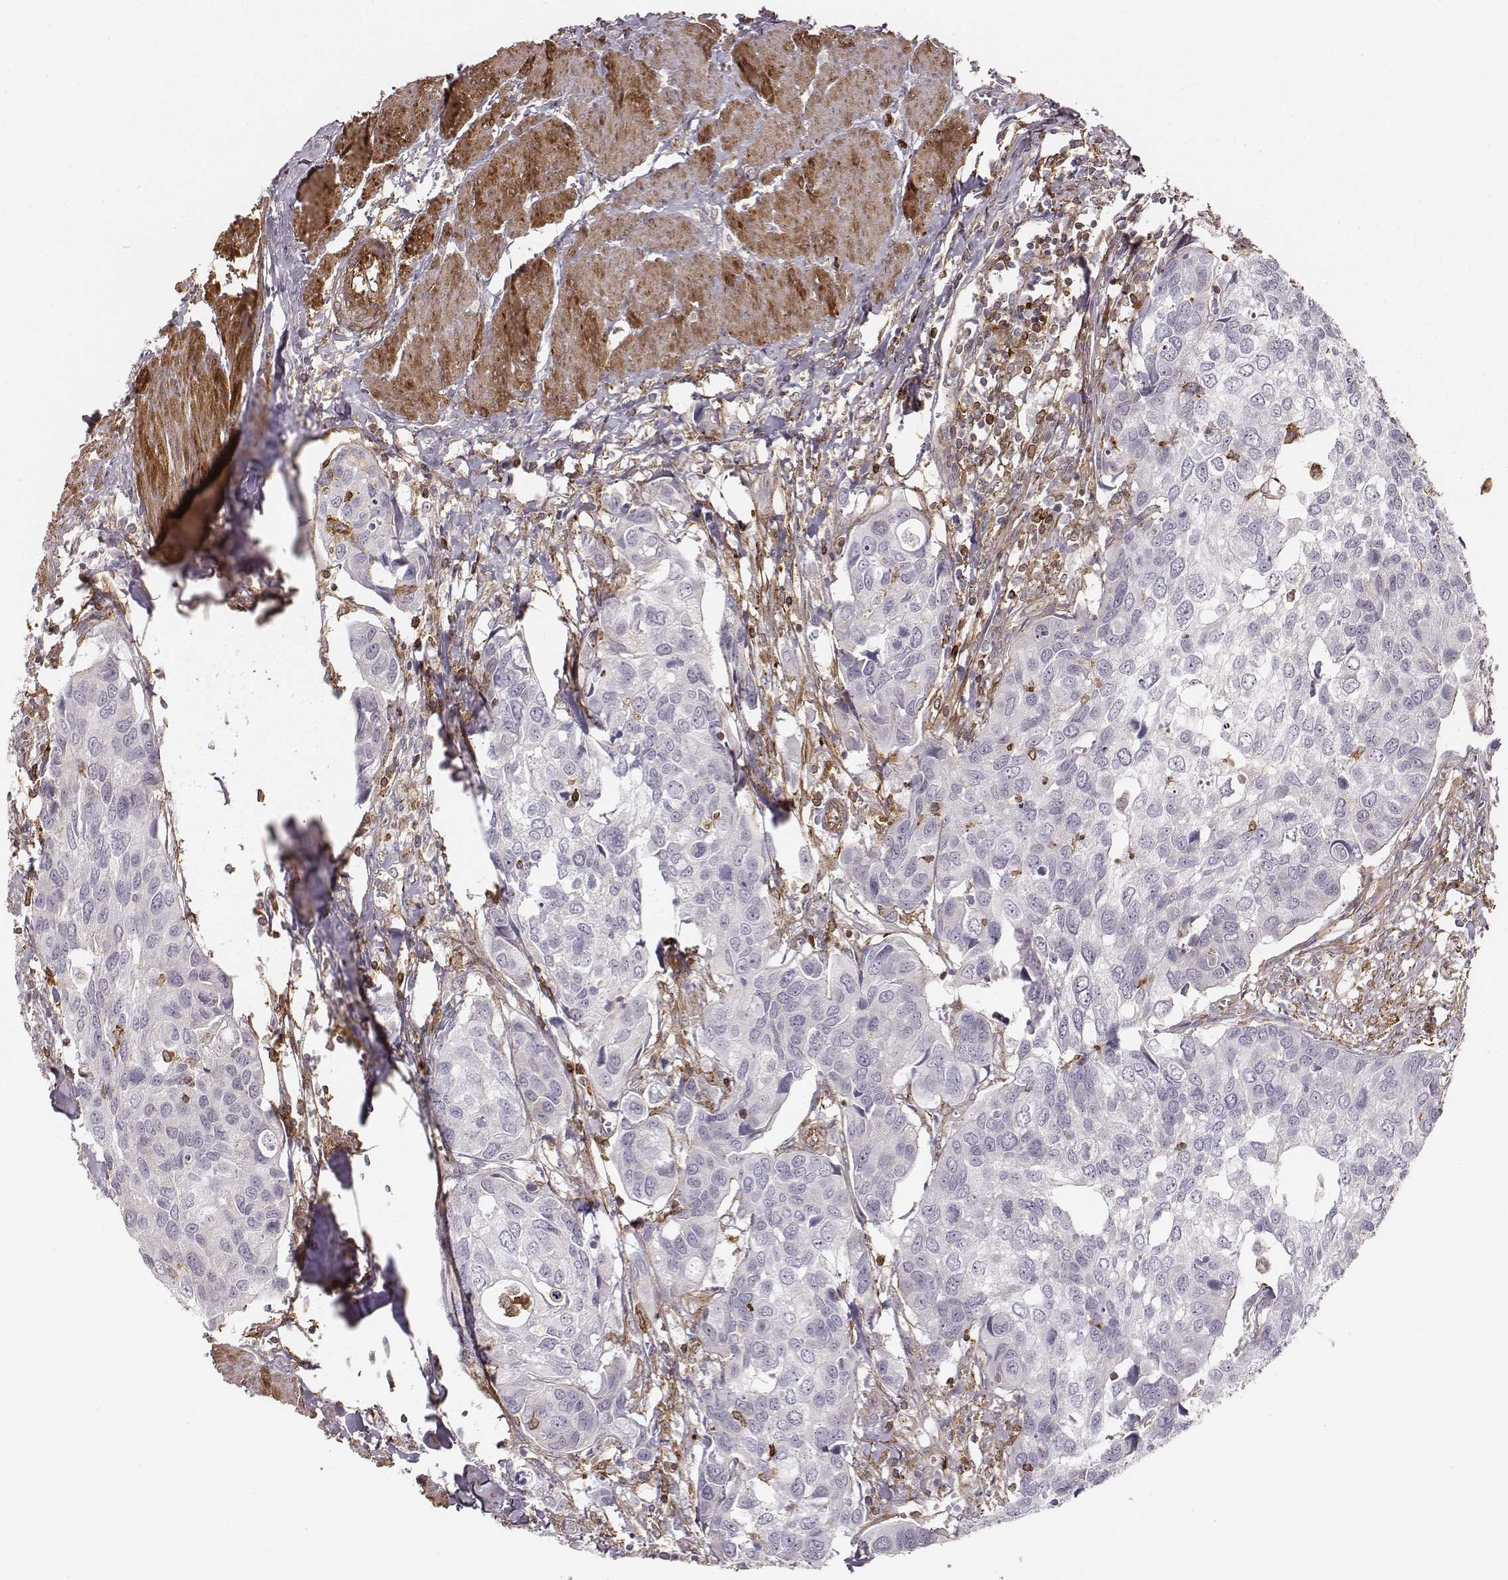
{"staining": {"intensity": "negative", "quantity": "none", "location": "none"}, "tissue": "urothelial cancer", "cell_type": "Tumor cells", "image_type": "cancer", "snomed": [{"axis": "morphology", "description": "Urothelial carcinoma, High grade"}, {"axis": "topography", "description": "Urinary bladder"}], "caption": "Immunohistochemical staining of human urothelial cancer displays no significant positivity in tumor cells. (Stains: DAB (3,3'-diaminobenzidine) IHC with hematoxylin counter stain, Microscopy: brightfield microscopy at high magnification).", "gene": "ZYX", "patient": {"sex": "male", "age": 60}}